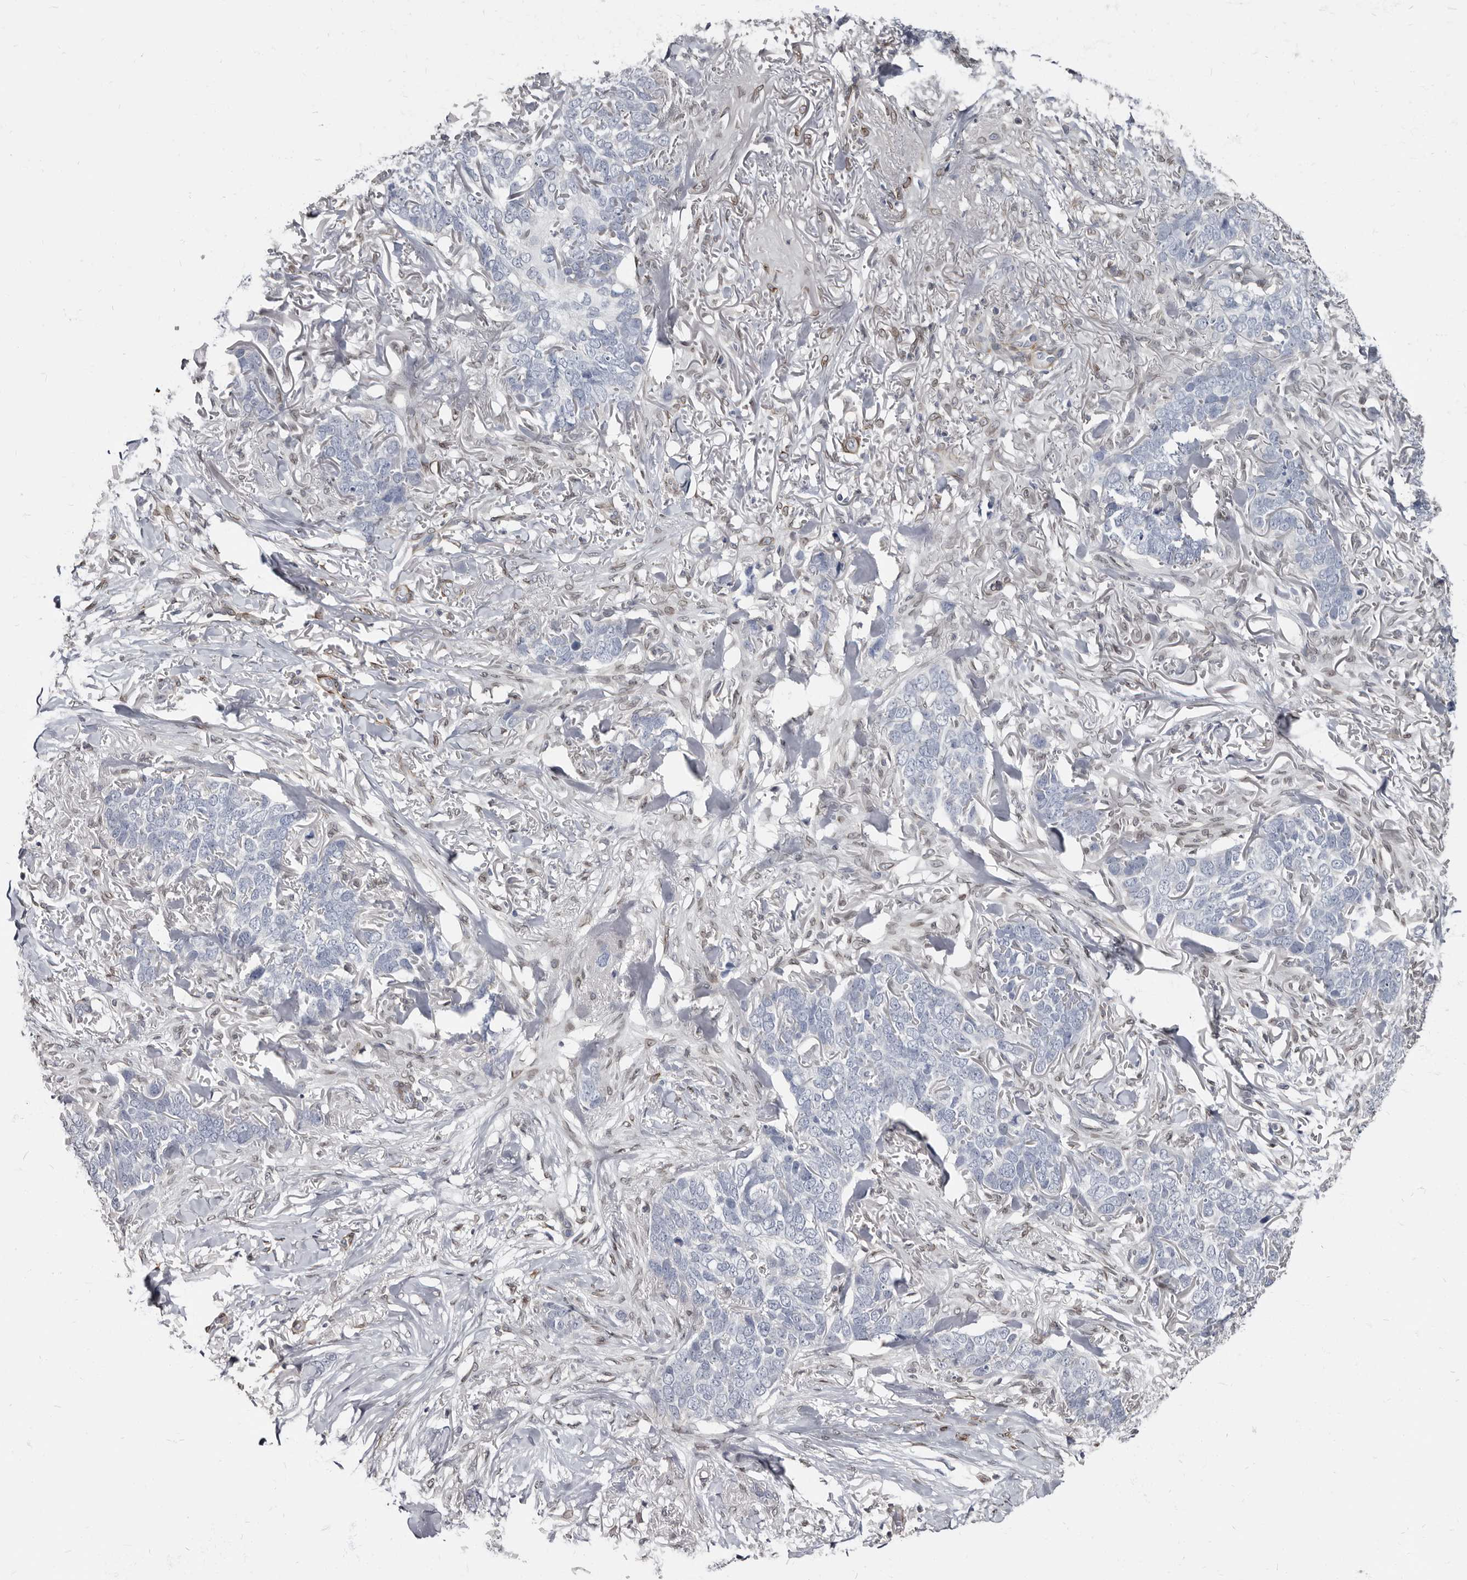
{"staining": {"intensity": "negative", "quantity": "none", "location": "none"}, "tissue": "skin cancer", "cell_type": "Tumor cells", "image_type": "cancer", "snomed": [{"axis": "morphology", "description": "Normal tissue, NOS"}, {"axis": "morphology", "description": "Basal cell carcinoma"}, {"axis": "topography", "description": "Skin"}], "caption": "Tumor cells are negative for brown protein staining in skin cancer.", "gene": "MRGPRF", "patient": {"sex": "male", "age": 77}}